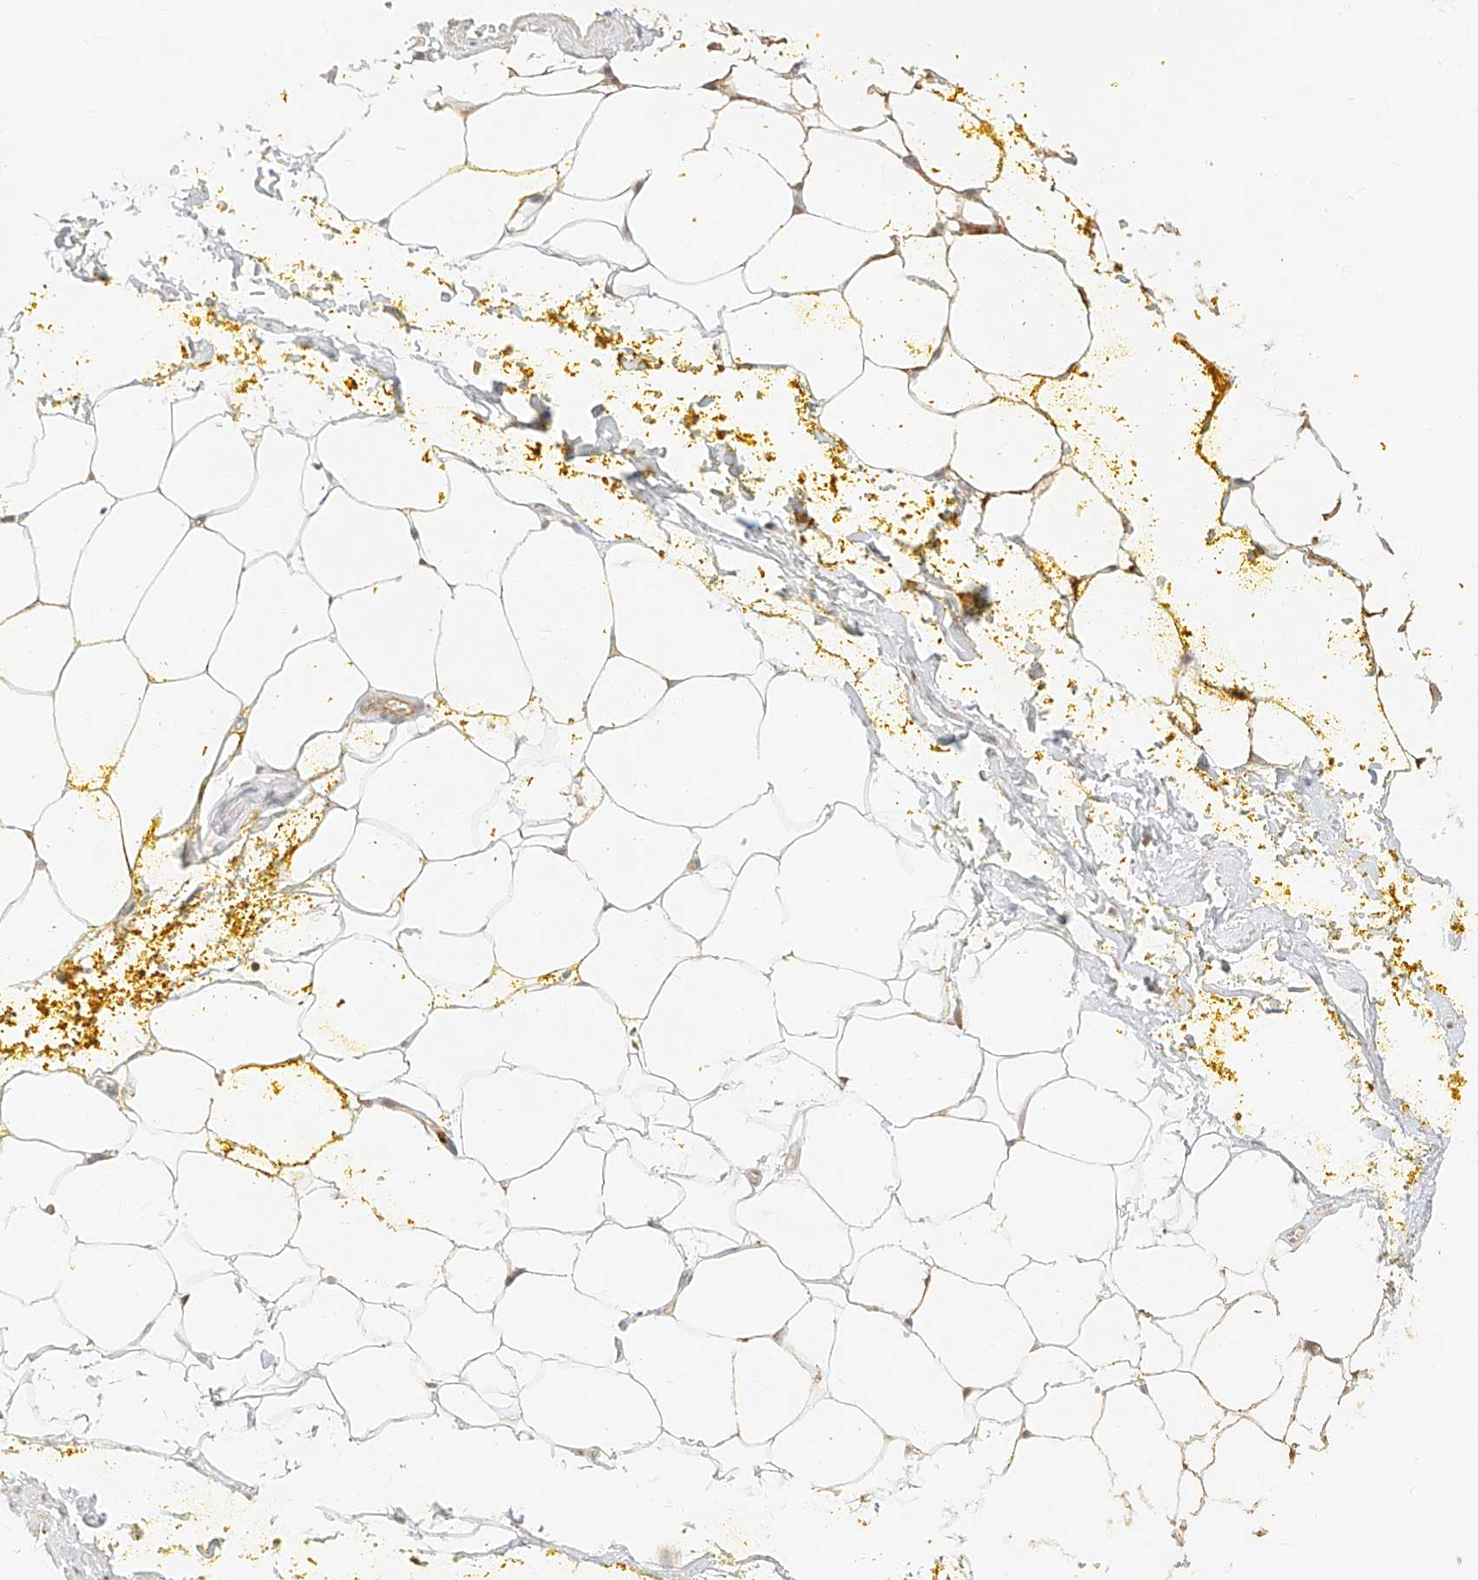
{"staining": {"intensity": "negative", "quantity": "none", "location": "none"}, "tissue": "adipose tissue", "cell_type": "Adipocytes", "image_type": "normal", "snomed": [{"axis": "morphology", "description": "Normal tissue, NOS"}, {"axis": "morphology", "description": "Adenocarcinoma, Low grade"}, {"axis": "topography", "description": "Prostate"}, {"axis": "topography", "description": "Peripheral nerve tissue"}], "caption": "Immunohistochemistry (IHC) histopathology image of unremarkable human adipose tissue stained for a protein (brown), which shows no expression in adipocytes.", "gene": "CXorf58", "patient": {"sex": "male", "age": 63}}